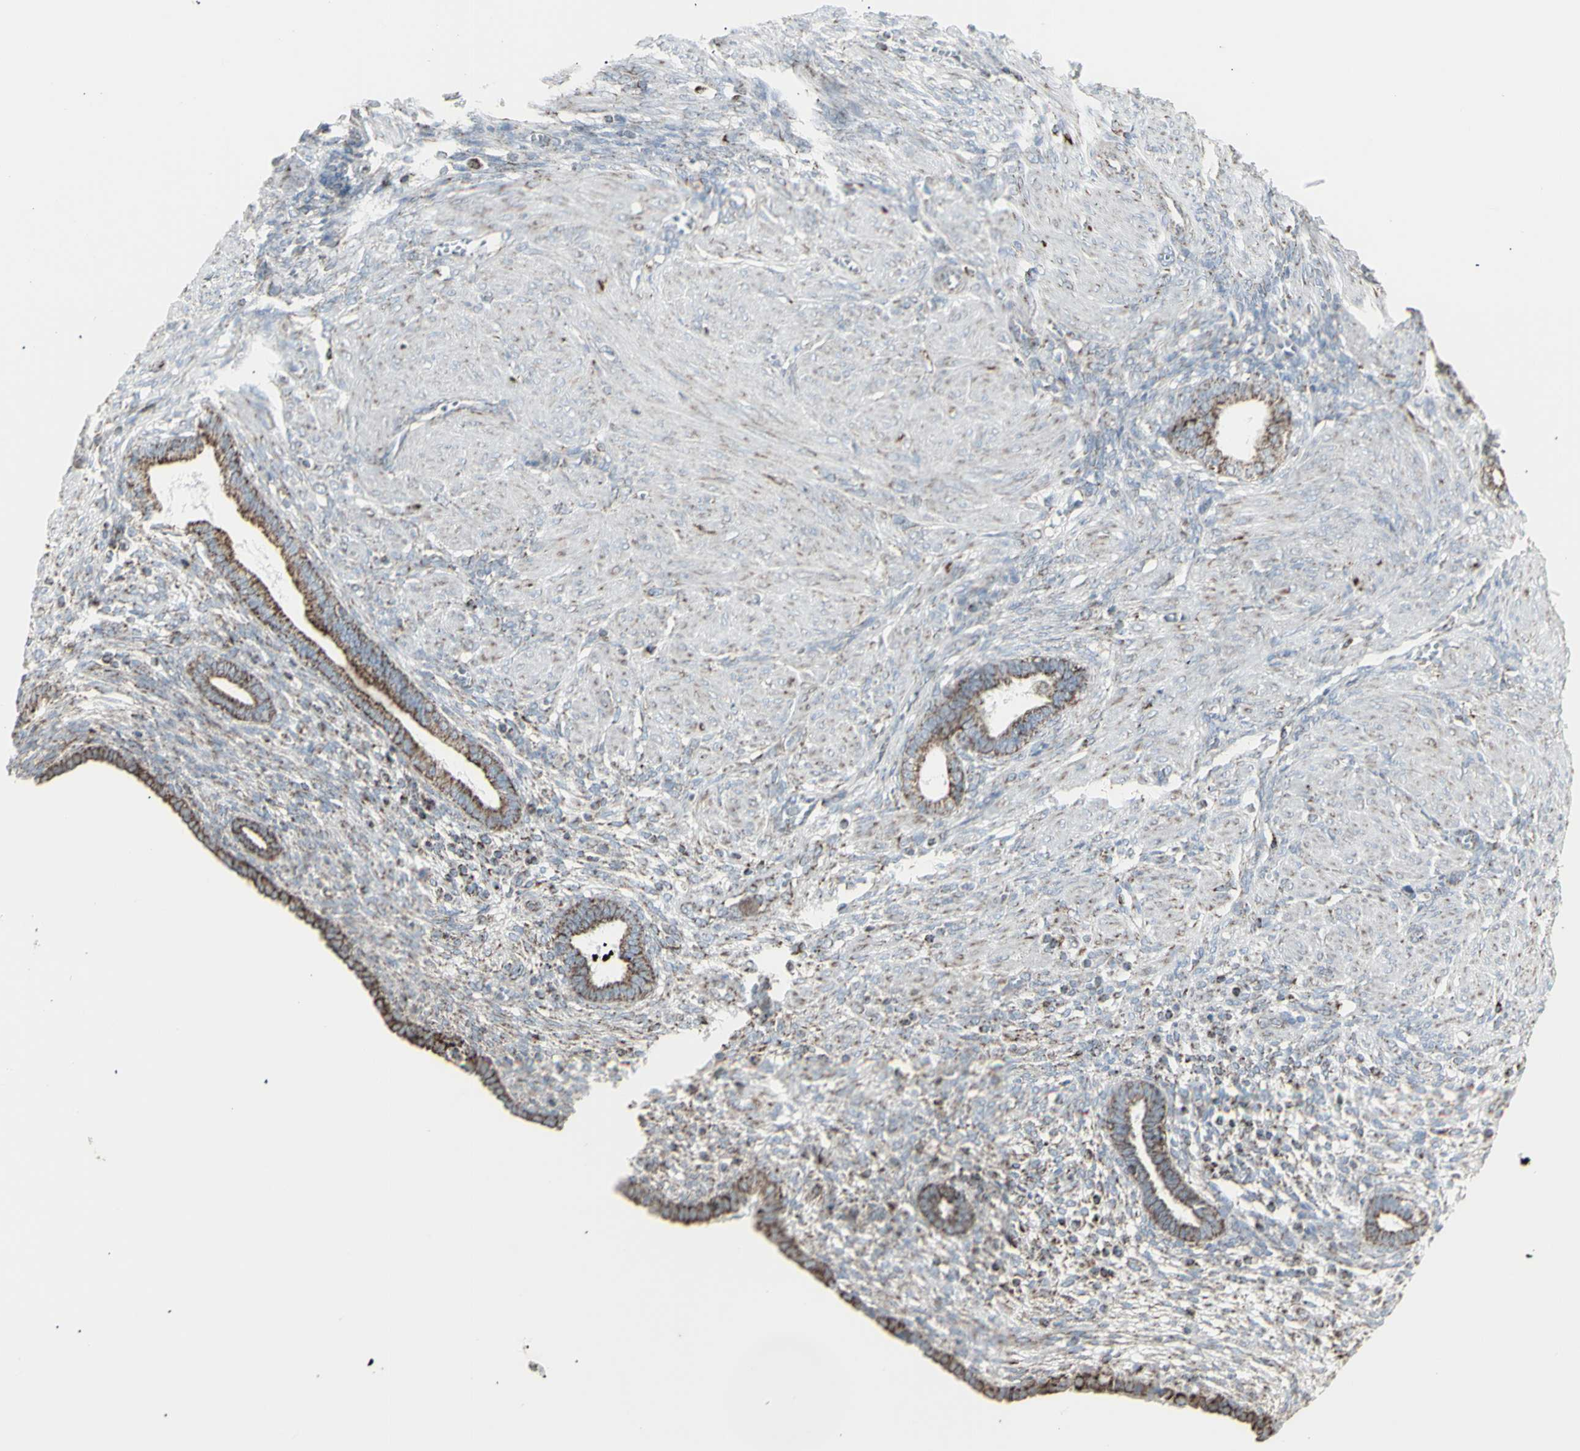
{"staining": {"intensity": "moderate", "quantity": "25%-75%", "location": "cytoplasmic/membranous"}, "tissue": "endometrium", "cell_type": "Cells in endometrial stroma", "image_type": "normal", "snomed": [{"axis": "morphology", "description": "Normal tissue, NOS"}, {"axis": "topography", "description": "Endometrium"}], "caption": "About 25%-75% of cells in endometrial stroma in benign endometrium reveal moderate cytoplasmic/membranous protein expression as visualized by brown immunohistochemical staining.", "gene": "PLGRKT", "patient": {"sex": "female", "age": 72}}